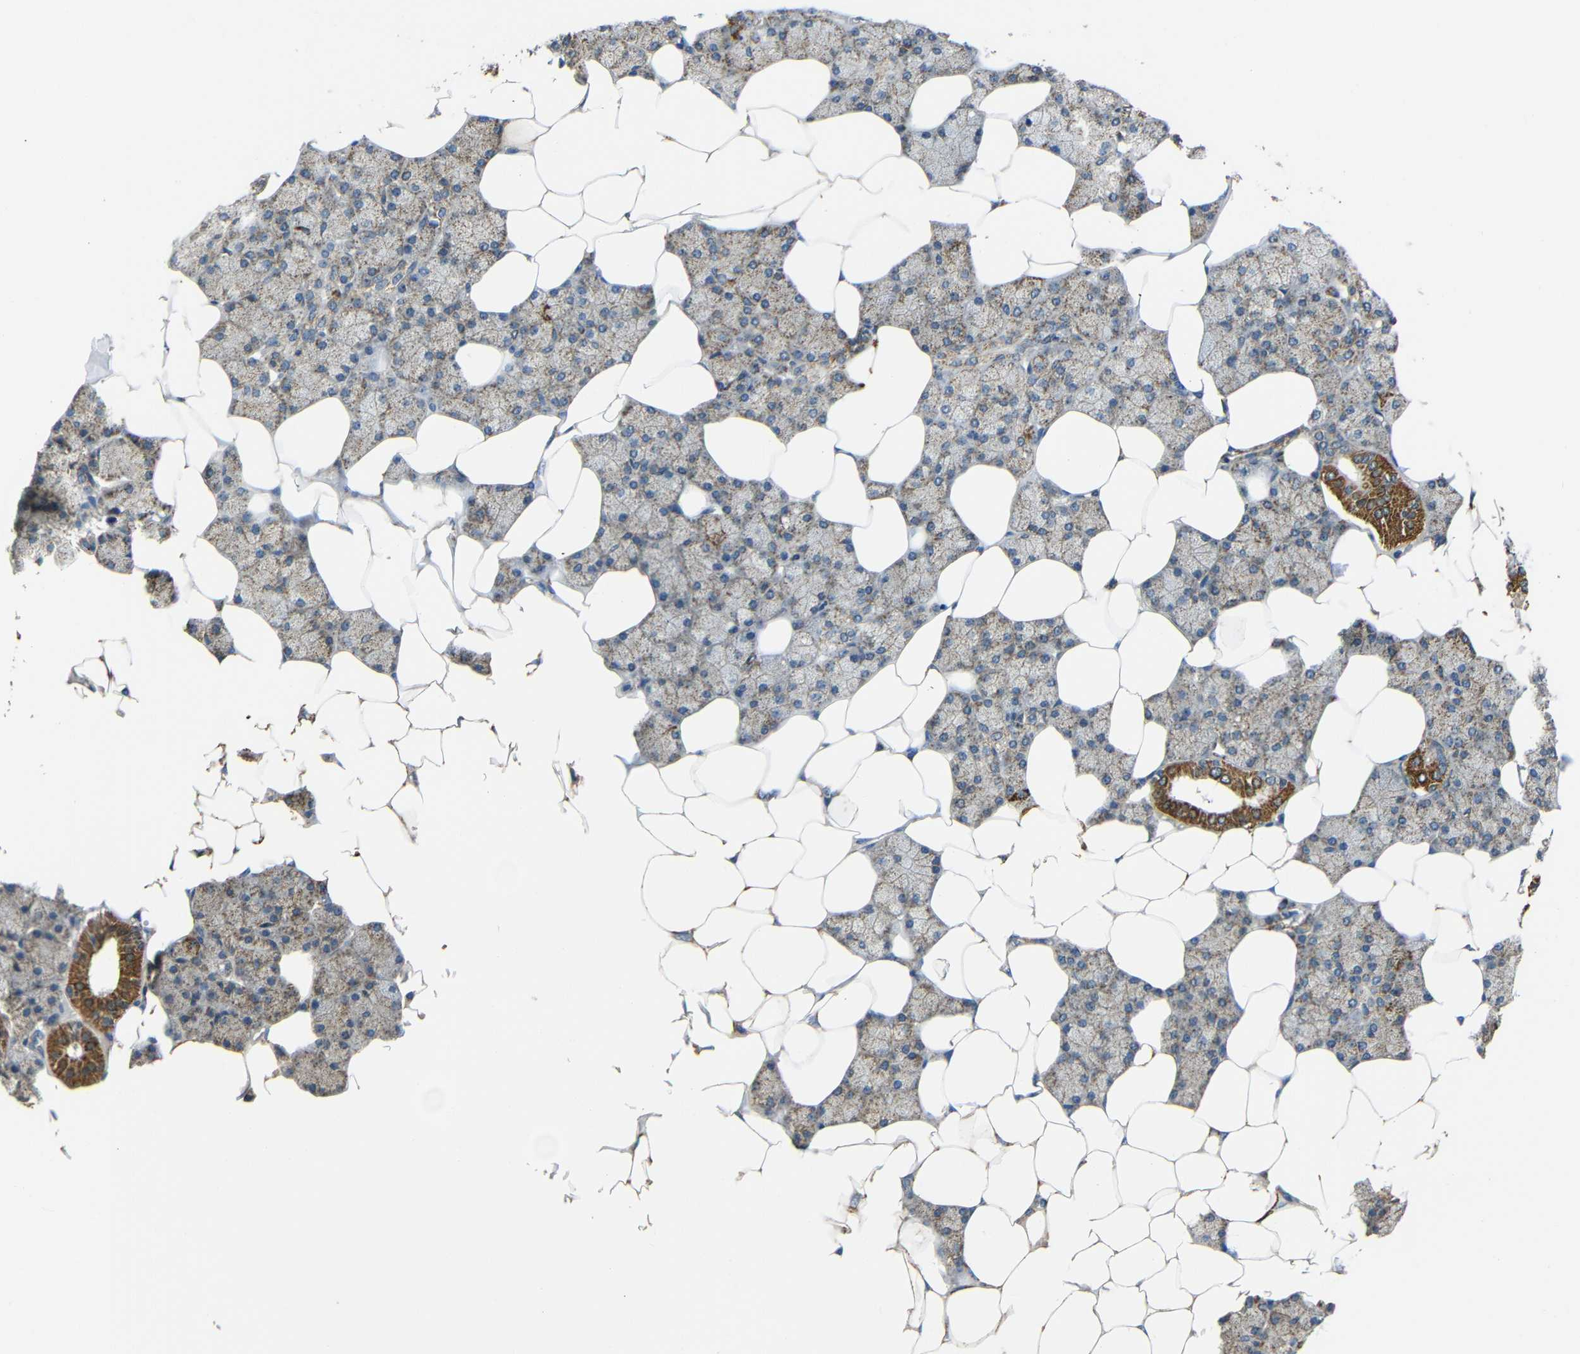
{"staining": {"intensity": "moderate", "quantity": ">75%", "location": "cytoplasmic/membranous"}, "tissue": "salivary gland", "cell_type": "Glandular cells", "image_type": "normal", "snomed": [{"axis": "morphology", "description": "Normal tissue, NOS"}, {"axis": "topography", "description": "Salivary gland"}], "caption": "The immunohistochemical stain shows moderate cytoplasmic/membranous expression in glandular cells of benign salivary gland. Nuclei are stained in blue.", "gene": "NR3C2", "patient": {"sex": "male", "age": 62}}